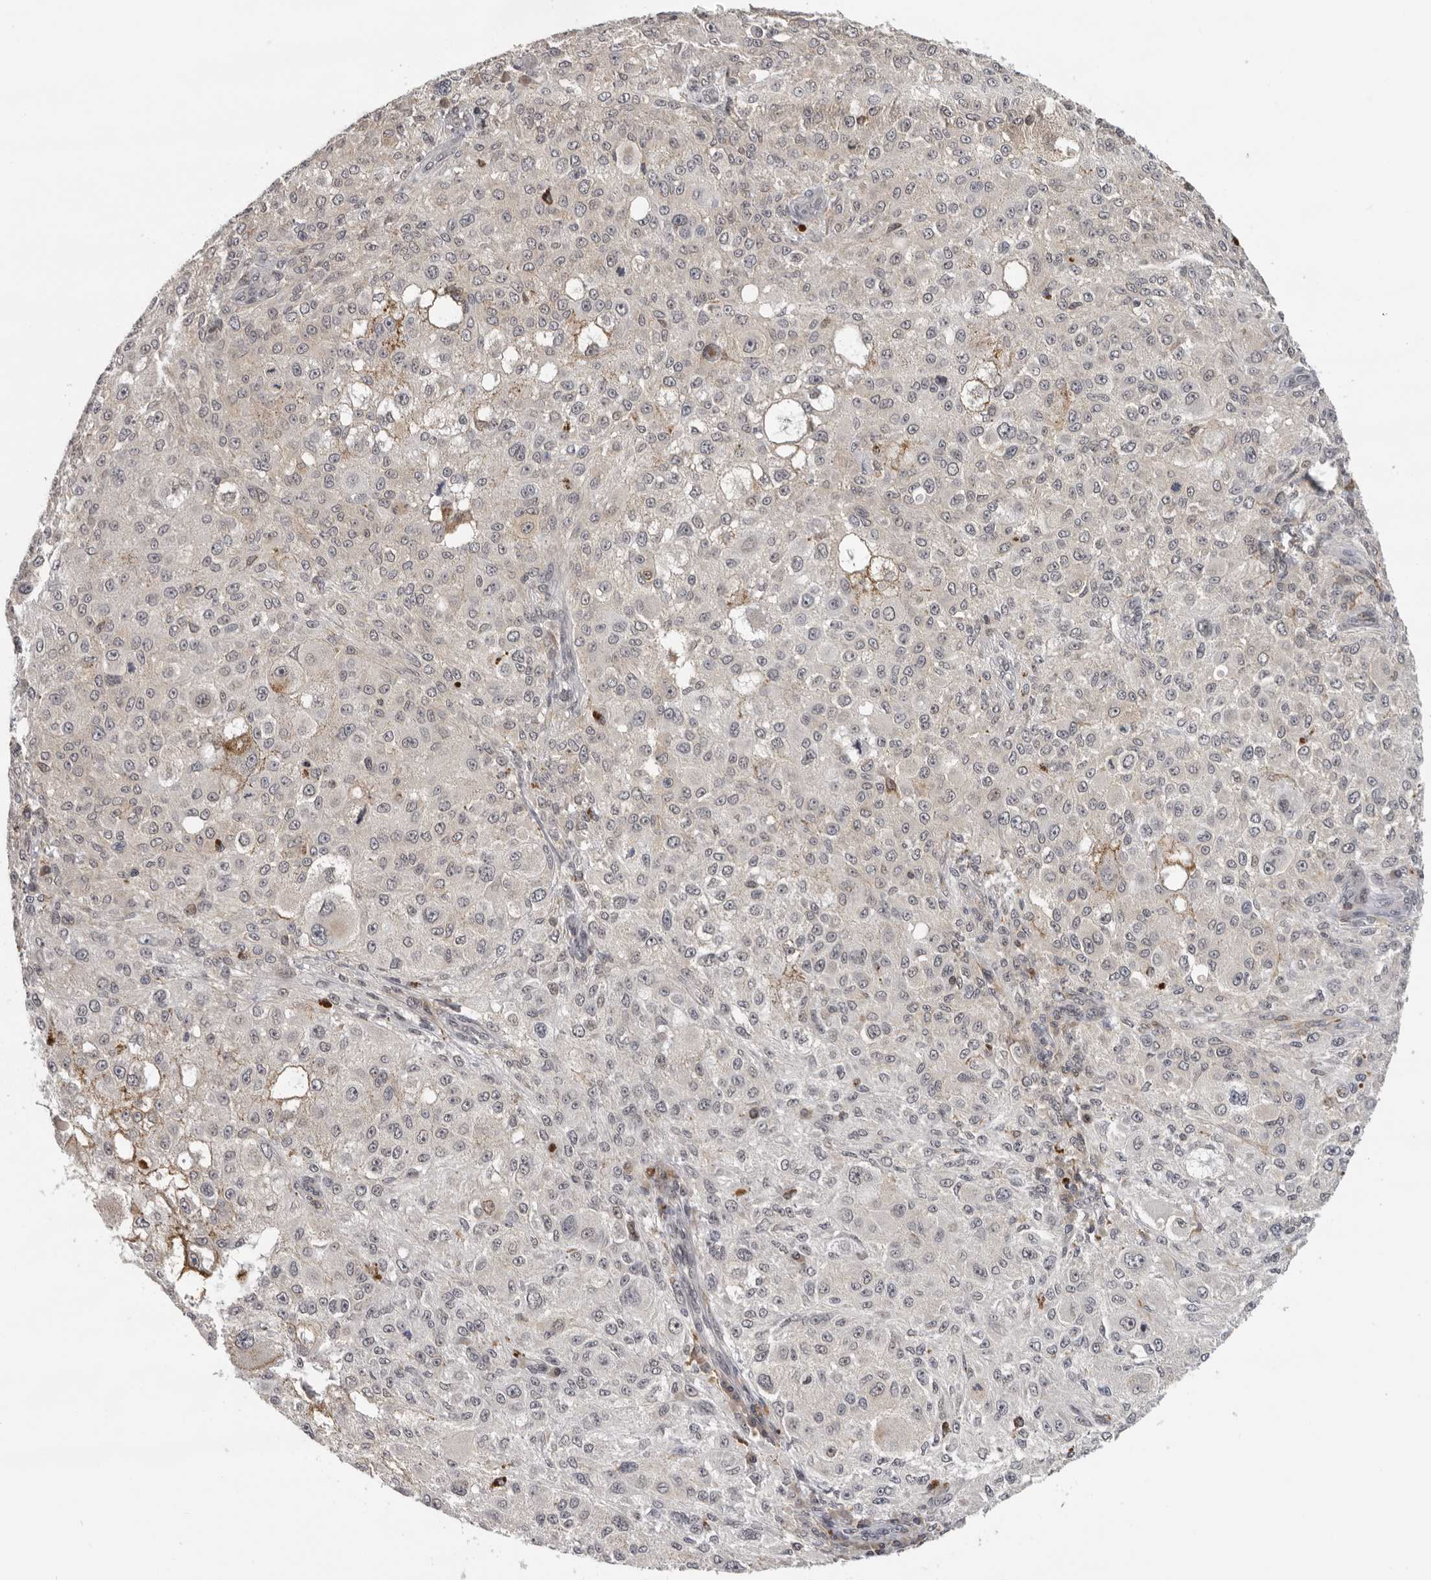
{"staining": {"intensity": "negative", "quantity": "none", "location": "none"}, "tissue": "melanoma", "cell_type": "Tumor cells", "image_type": "cancer", "snomed": [{"axis": "morphology", "description": "Necrosis, NOS"}, {"axis": "morphology", "description": "Malignant melanoma, NOS"}, {"axis": "topography", "description": "Skin"}], "caption": "Immunohistochemical staining of melanoma reveals no significant staining in tumor cells. (DAB (3,3'-diaminobenzidine) immunohistochemistry (IHC) visualized using brightfield microscopy, high magnification).", "gene": "KIF2B", "patient": {"sex": "female", "age": 87}}